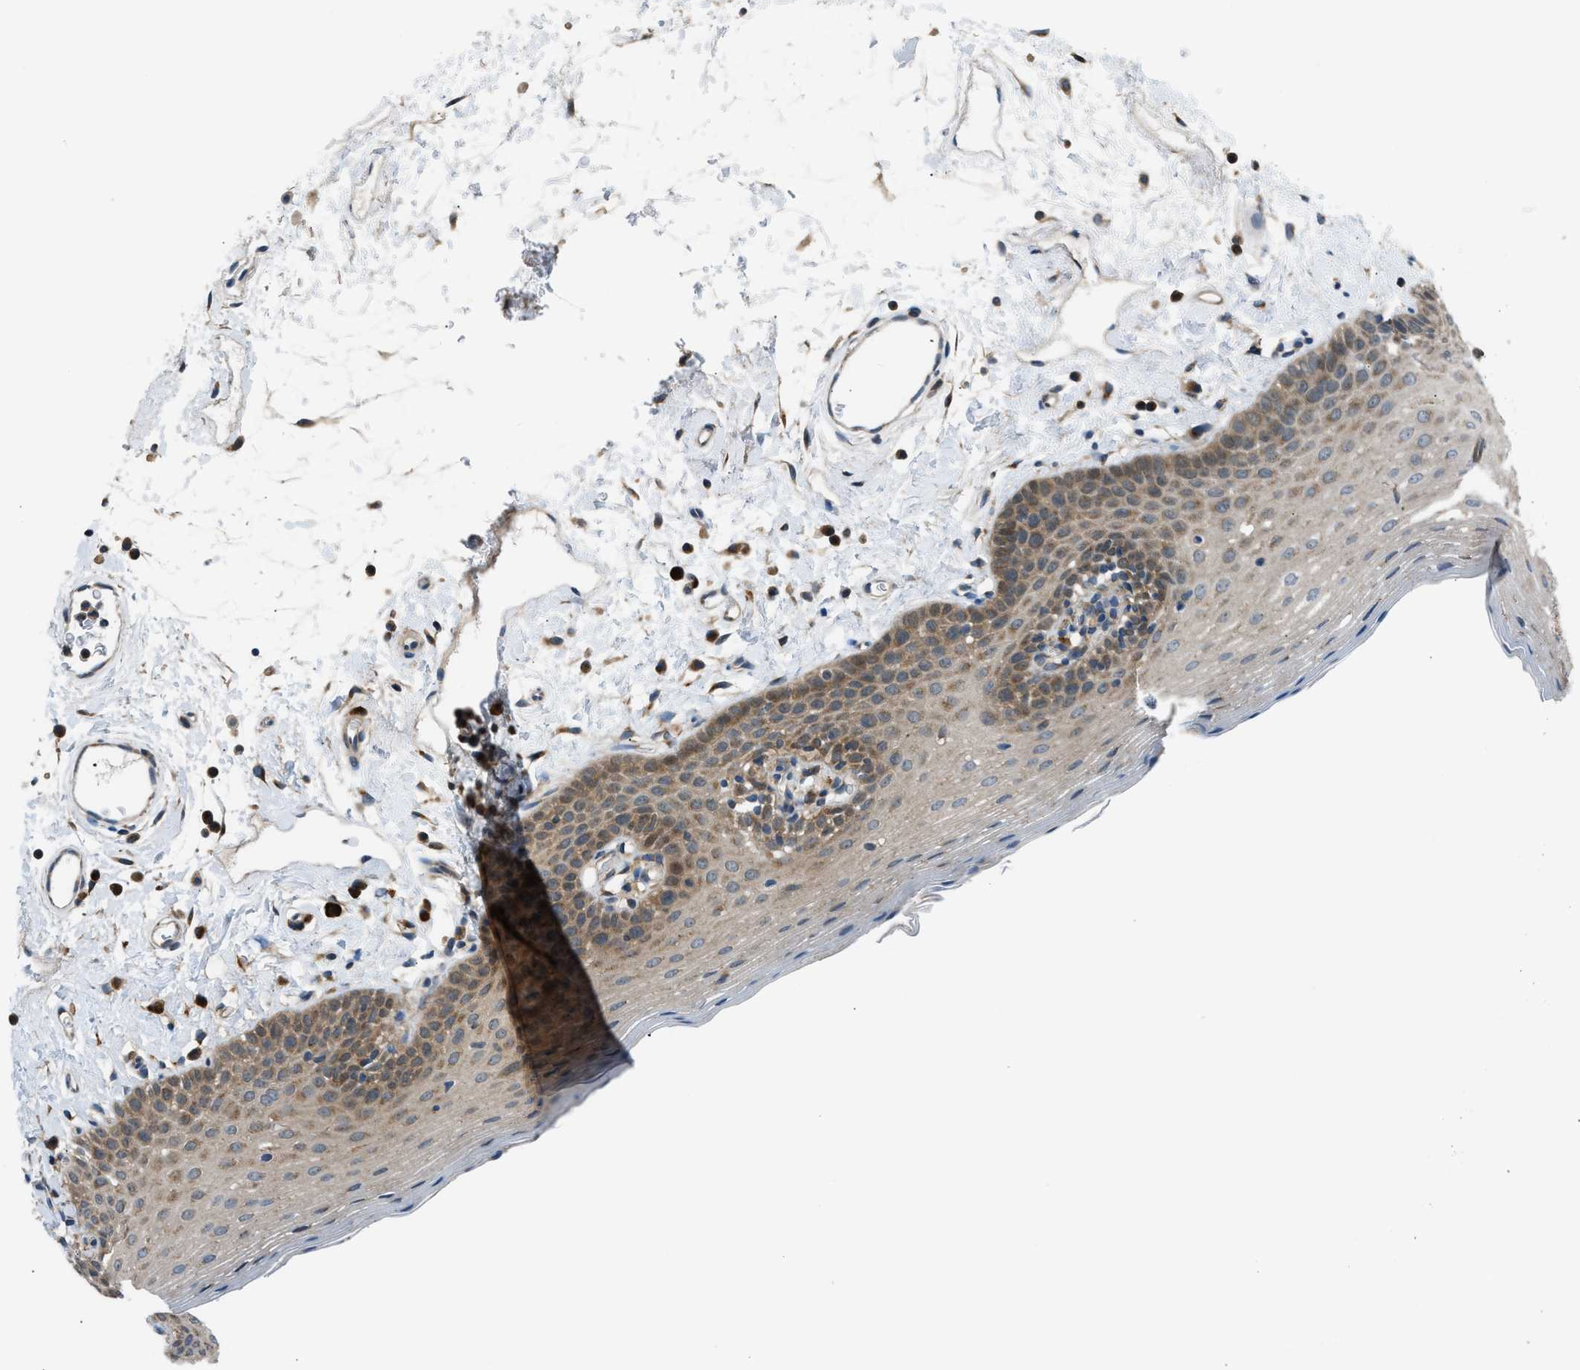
{"staining": {"intensity": "weak", "quantity": ">75%", "location": "cytoplasmic/membranous"}, "tissue": "oral mucosa", "cell_type": "Squamous epithelial cells", "image_type": "normal", "snomed": [{"axis": "morphology", "description": "Normal tissue, NOS"}, {"axis": "topography", "description": "Oral tissue"}], "caption": "This is a micrograph of IHC staining of benign oral mucosa, which shows weak expression in the cytoplasmic/membranous of squamous epithelial cells.", "gene": "EDARADD", "patient": {"sex": "male", "age": 66}}